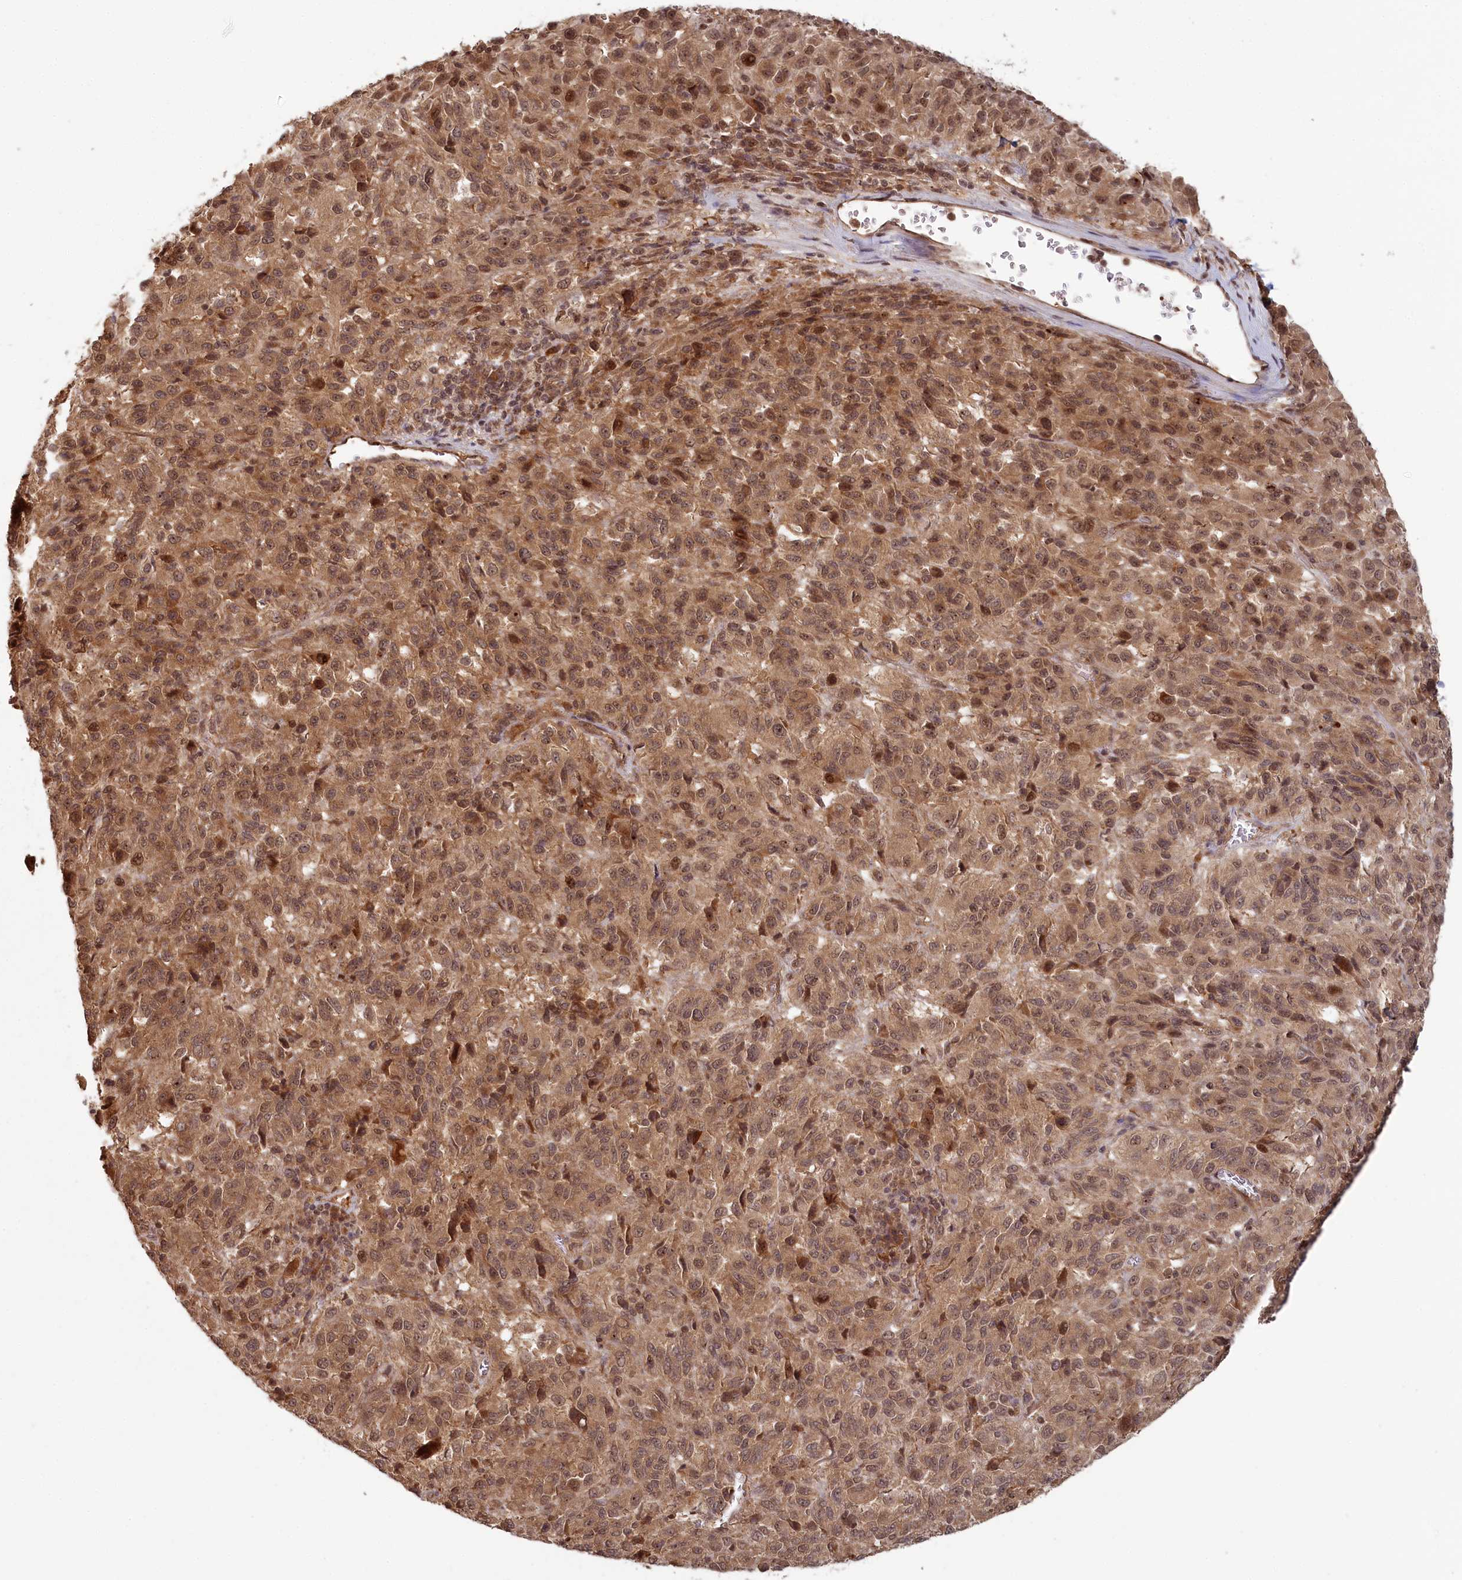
{"staining": {"intensity": "moderate", "quantity": ">75%", "location": "cytoplasmic/membranous"}, "tissue": "melanoma", "cell_type": "Tumor cells", "image_type": "cancer", "snomed": [{"axis": "morphology", "description": "Malignant melanoma, Metastatic site"}, {"axis": "topography", "description": "Lung"}], "caption": "Protein analysis of malignant melanoma (metastatic site) tissue demonstrates moderate cytoplasmic/membranous expression in approximately >75% of tumor cells. (DAB (3,3'-diaminobenzidine) IHC with brightfield microscopy, high magnification).", "gene": "WAPL", "patient": {"sex": "male", "age": 64}}